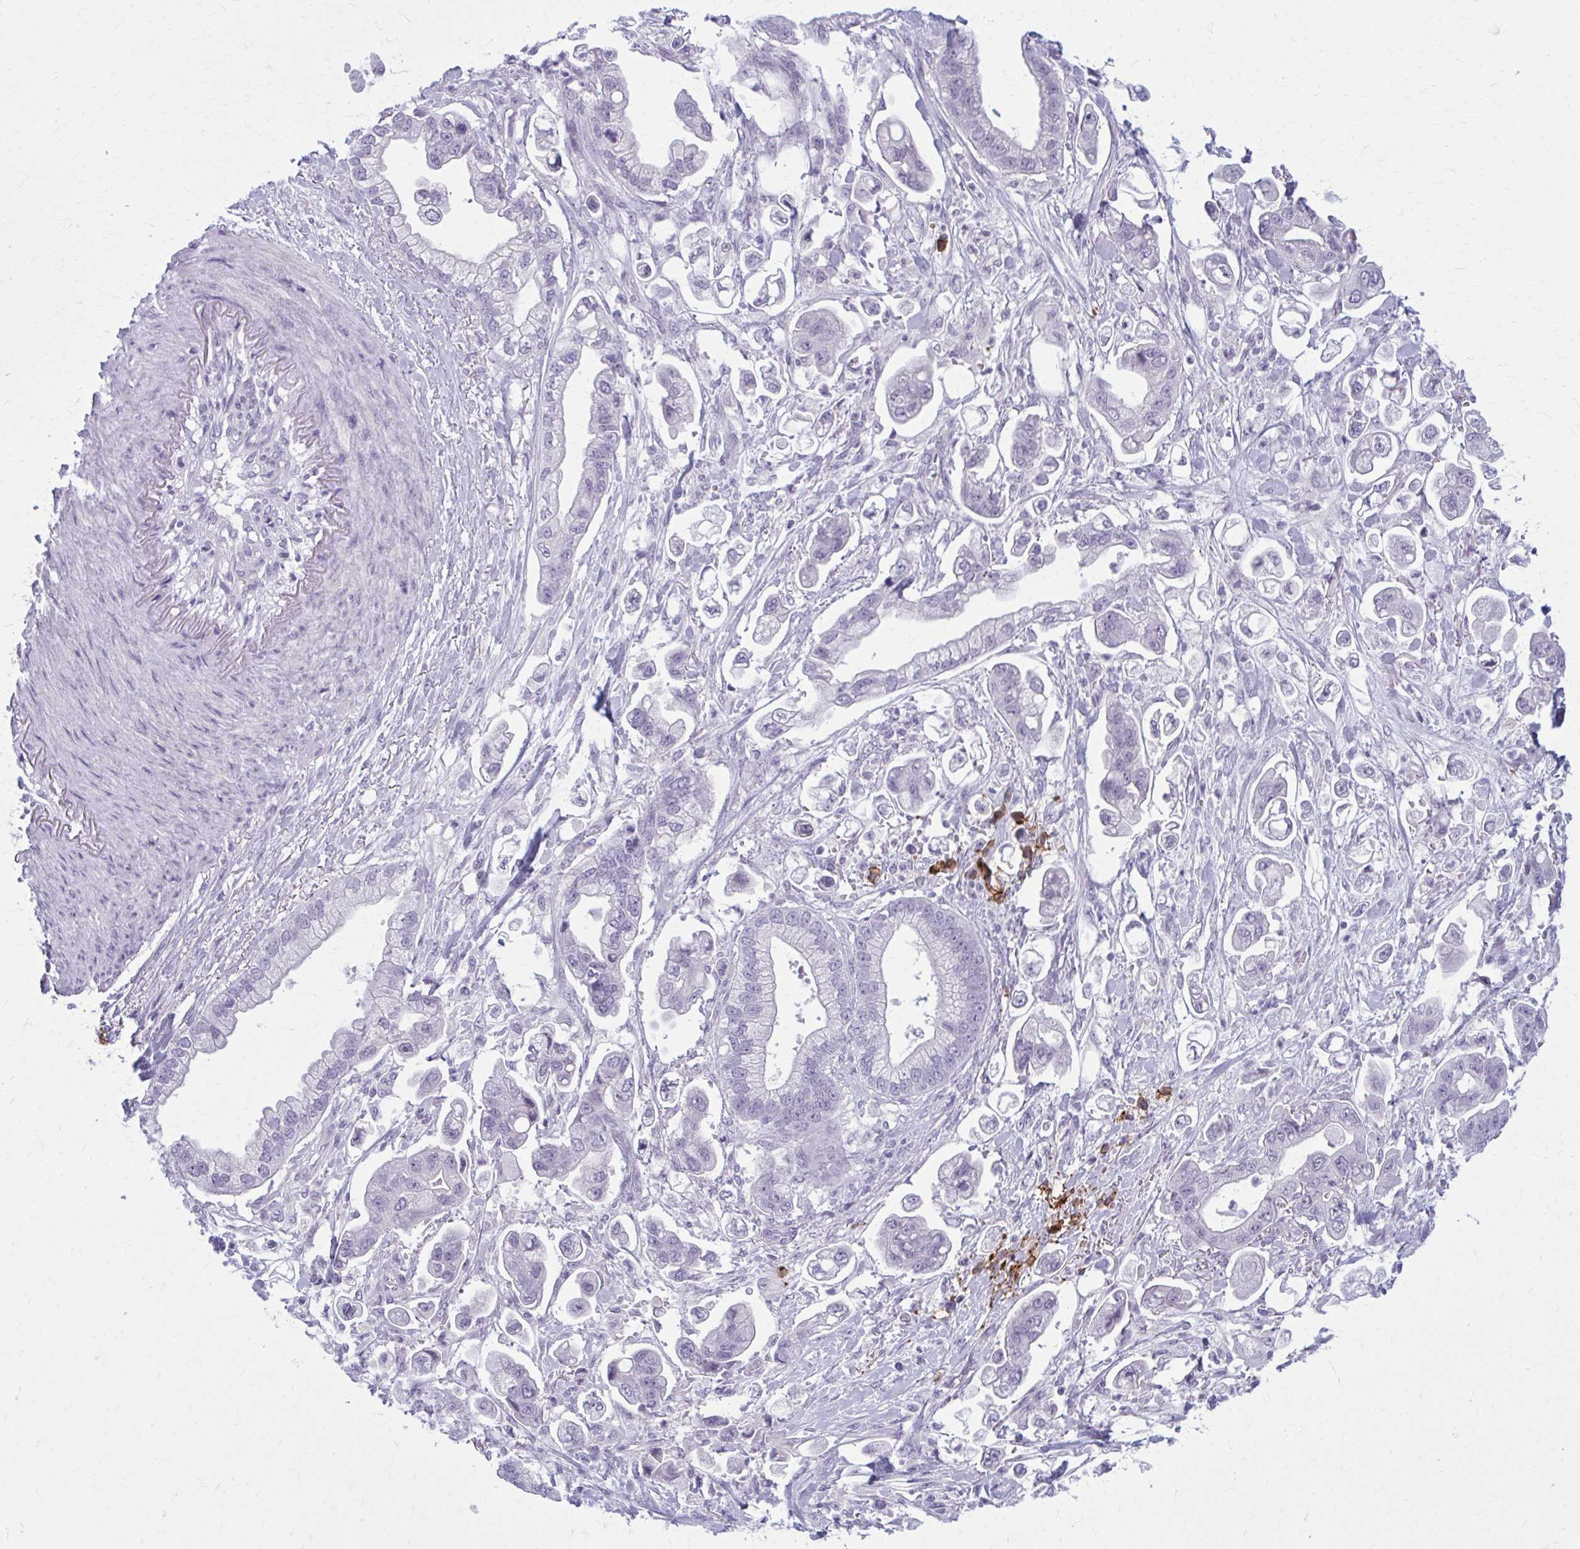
{"staining": {"intensity": "negative", "quantity": "none", "location": "none"}, "tissue": "stomach cancer", "cell_type": "Tumor cells", "image_type": "cancer", "snomed": [{"axis": "morphology", "description": "Adenocarcinoma, NOS"}, {"axis": "topography", "description": "Stomach"}], "caption": "This is a image of immunohistochemistry (IHC) staining of adenocarcinoma (stomach), which shows no staining in tumor cells.", "gene": "CD38", "patient": {"sex": "male", "age": 62}}